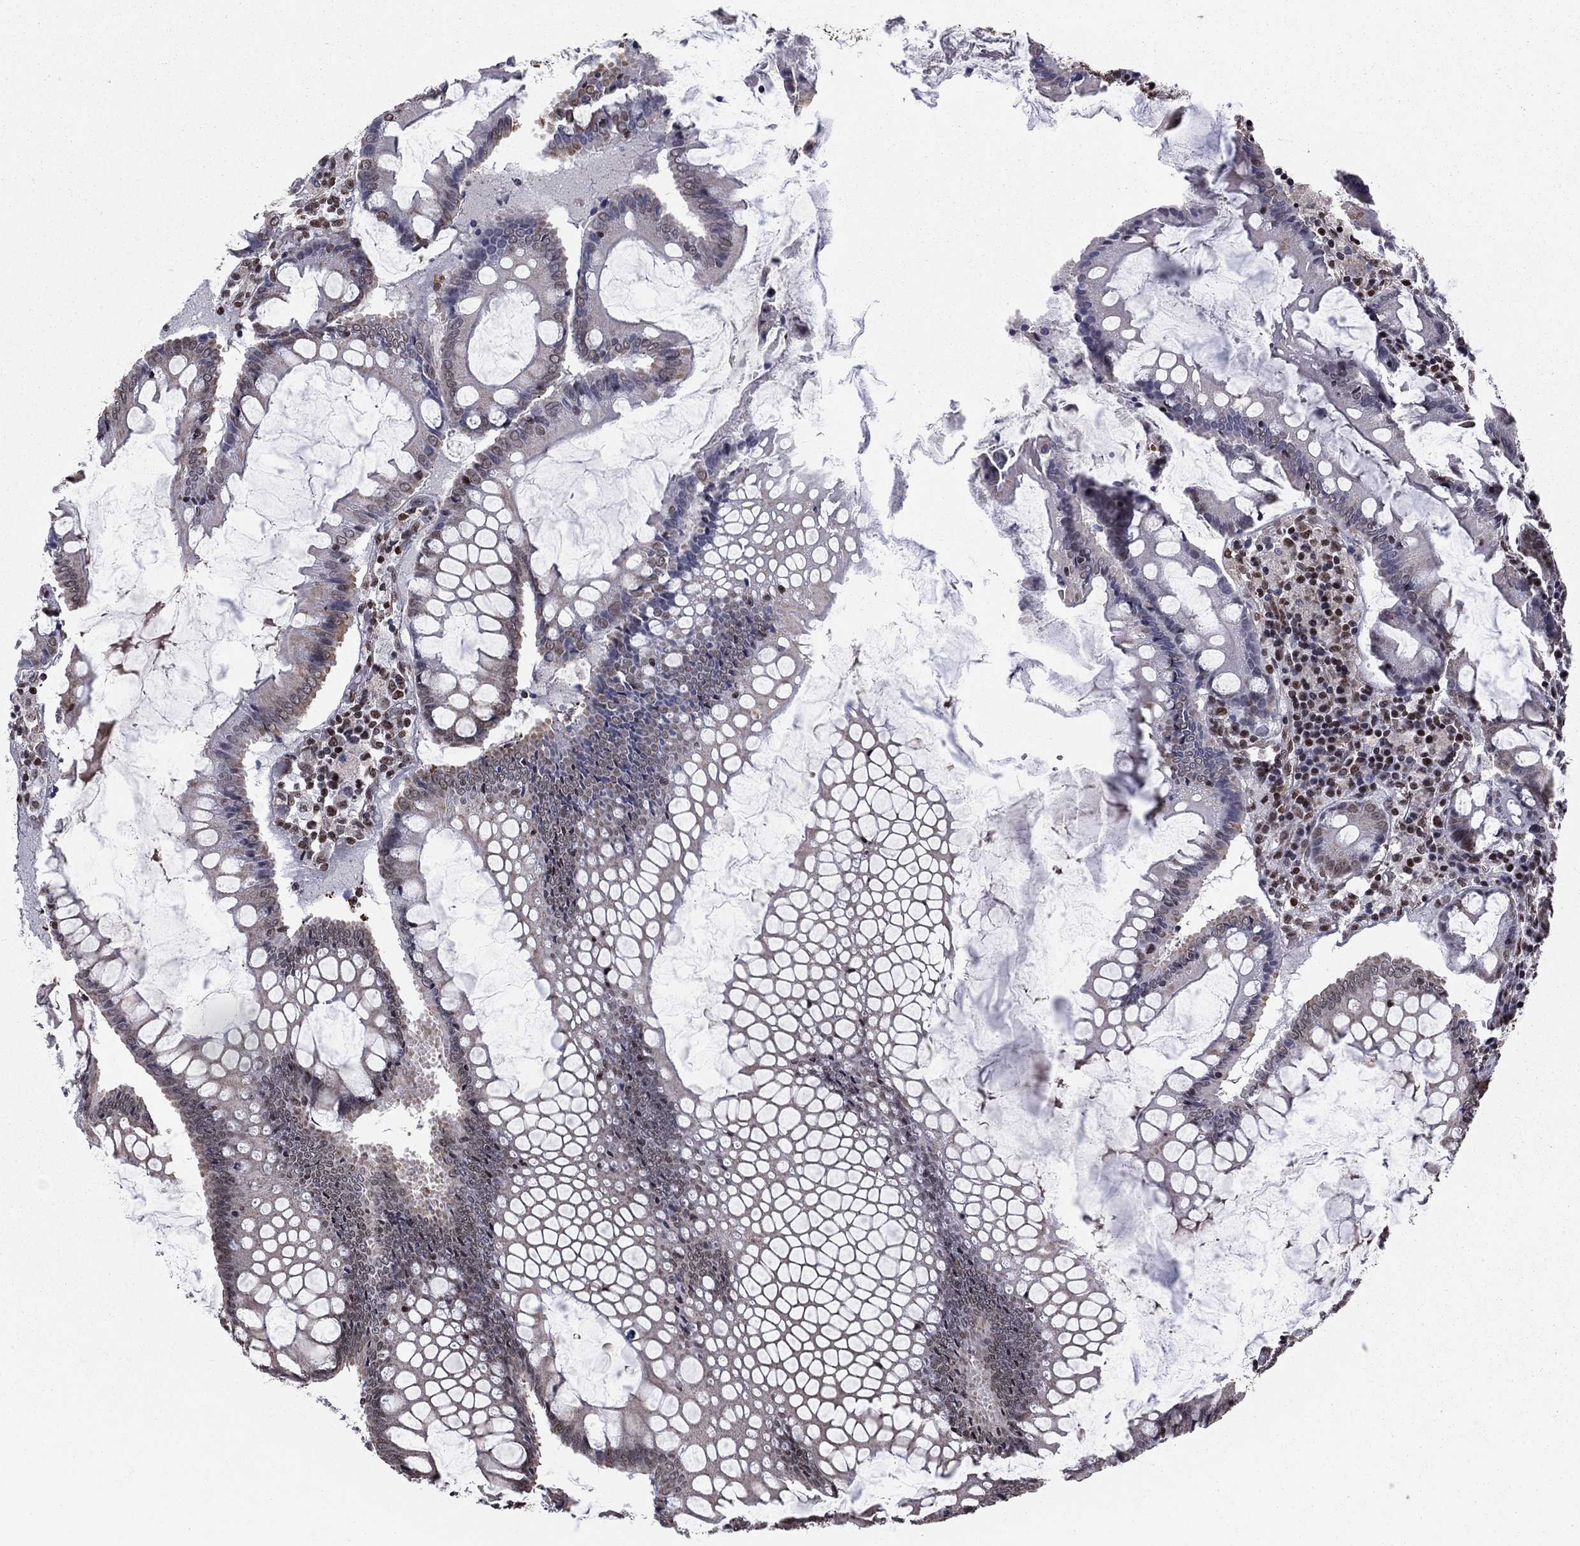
{"staining": {"intensity": "moderate", "quantity": "25%-75%", "location": "cytoplasmic/membranous,nuclear"}, "tissue": "colorectal cancer", "cell_type": "Tumor cells", "image_type": "cancer", "snomed": [{"axis": "morphology", "description": "Adenocarcinoma, NOS"}, {"axis": "topography", "description": "Colon"}], "caption": "Immunohistochemical staining of human adenocarcinoma (colorectal) displays medium levels of moderate cytoplasmic/membranous and nuclear protein staining in approximately 25%-75% of tumor cells.", "gene": "N4BP2", "patient": {"sex": "female", "age": 82}}